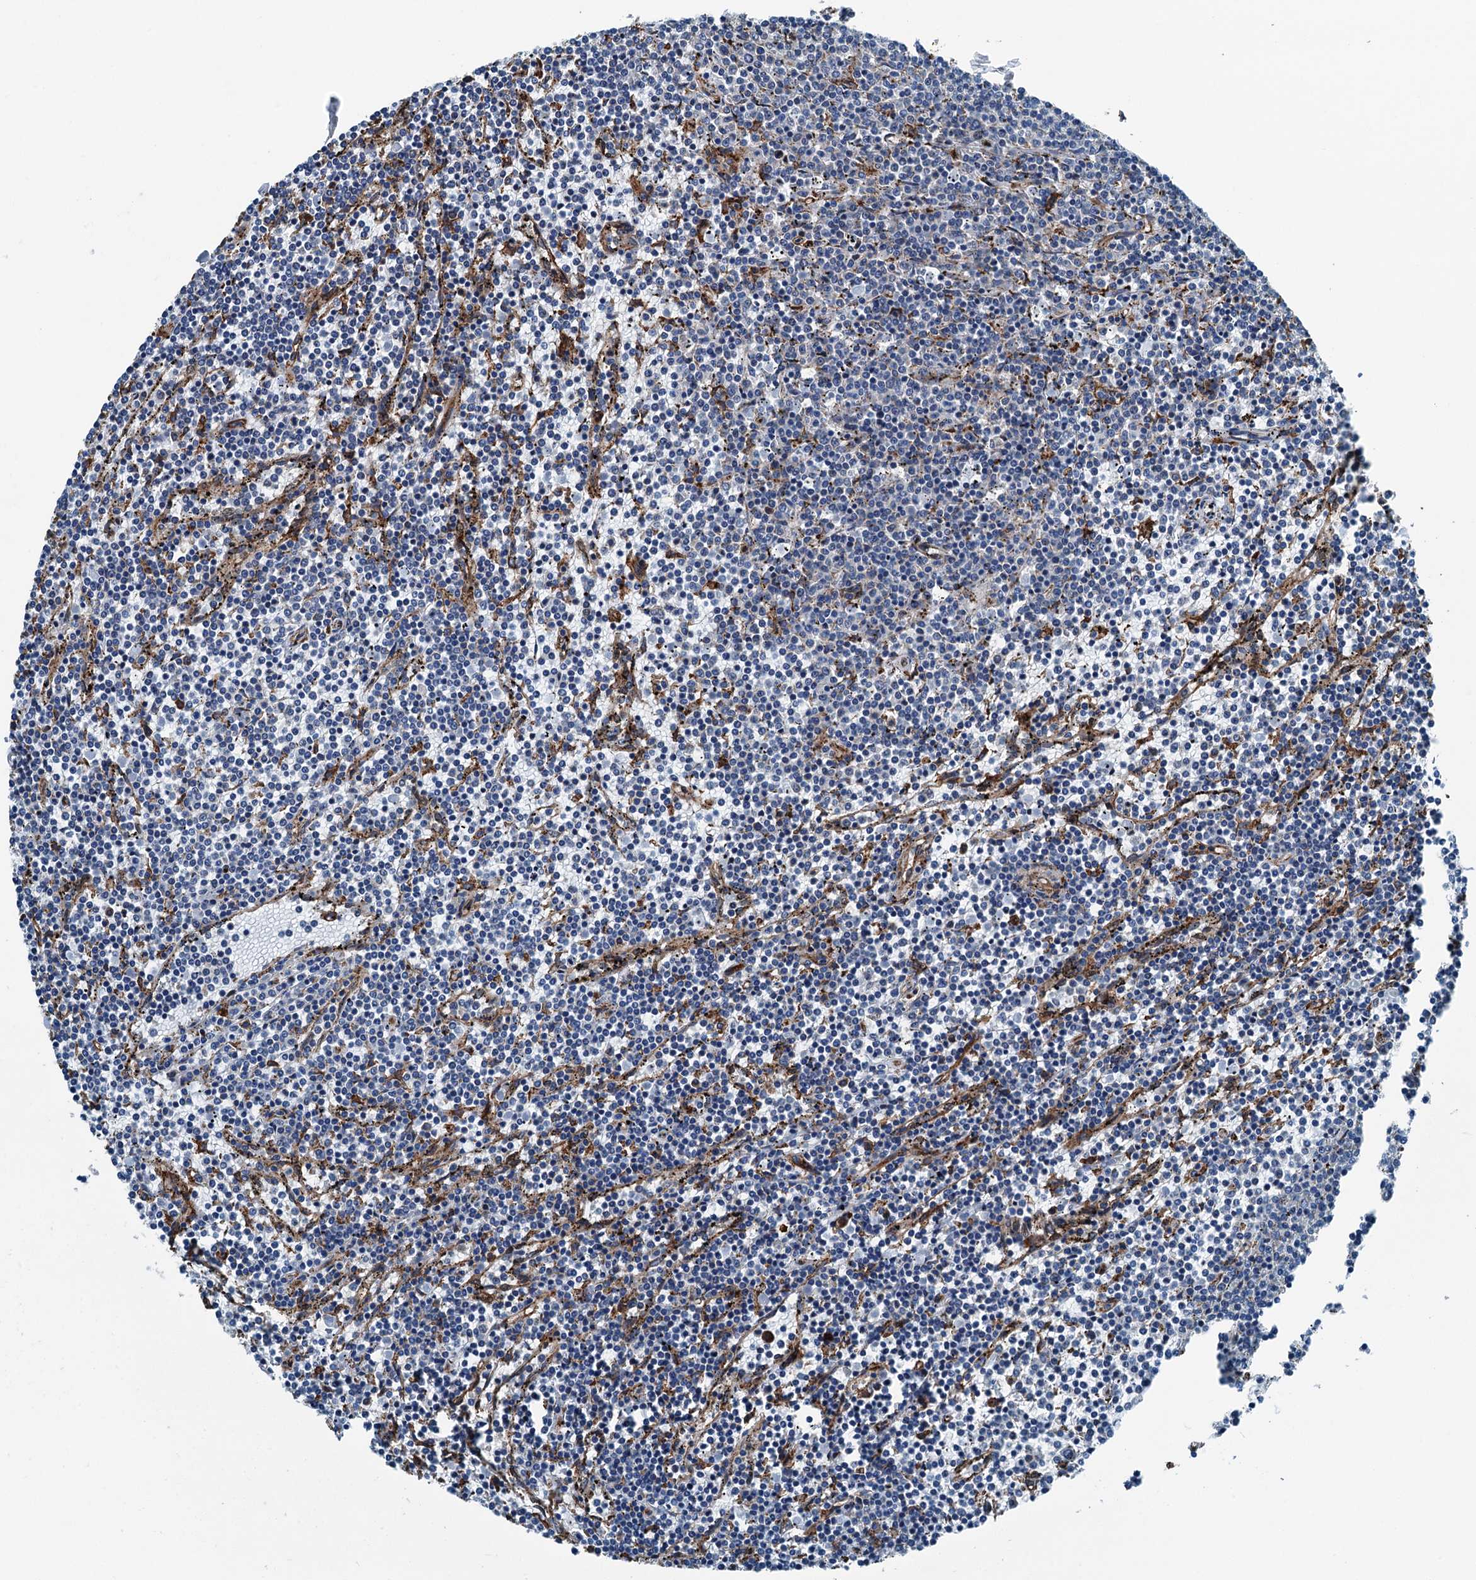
{"staining": {"intensity": "negative", "quantity": "none", "location": "none"}, "tissue": "lymphoma", "cell_type": "Tumor cells", "image_type": "cancer", "snomed": [{"axis": "morphology", "description": "Malignant lymphoma, non-Hodgkin's type, Low grade"}, {"axis": "topography", "description": "Spleen"}], "caption": "Immunohistochemical staining of lymphoma demonstrates no significant staining in tumor cells. (Brightfield microscopy of DAB immunohistochemistry at high magnification).", "gene": "TAMALIN", "patient": {"sex": "female", "age": 50}}